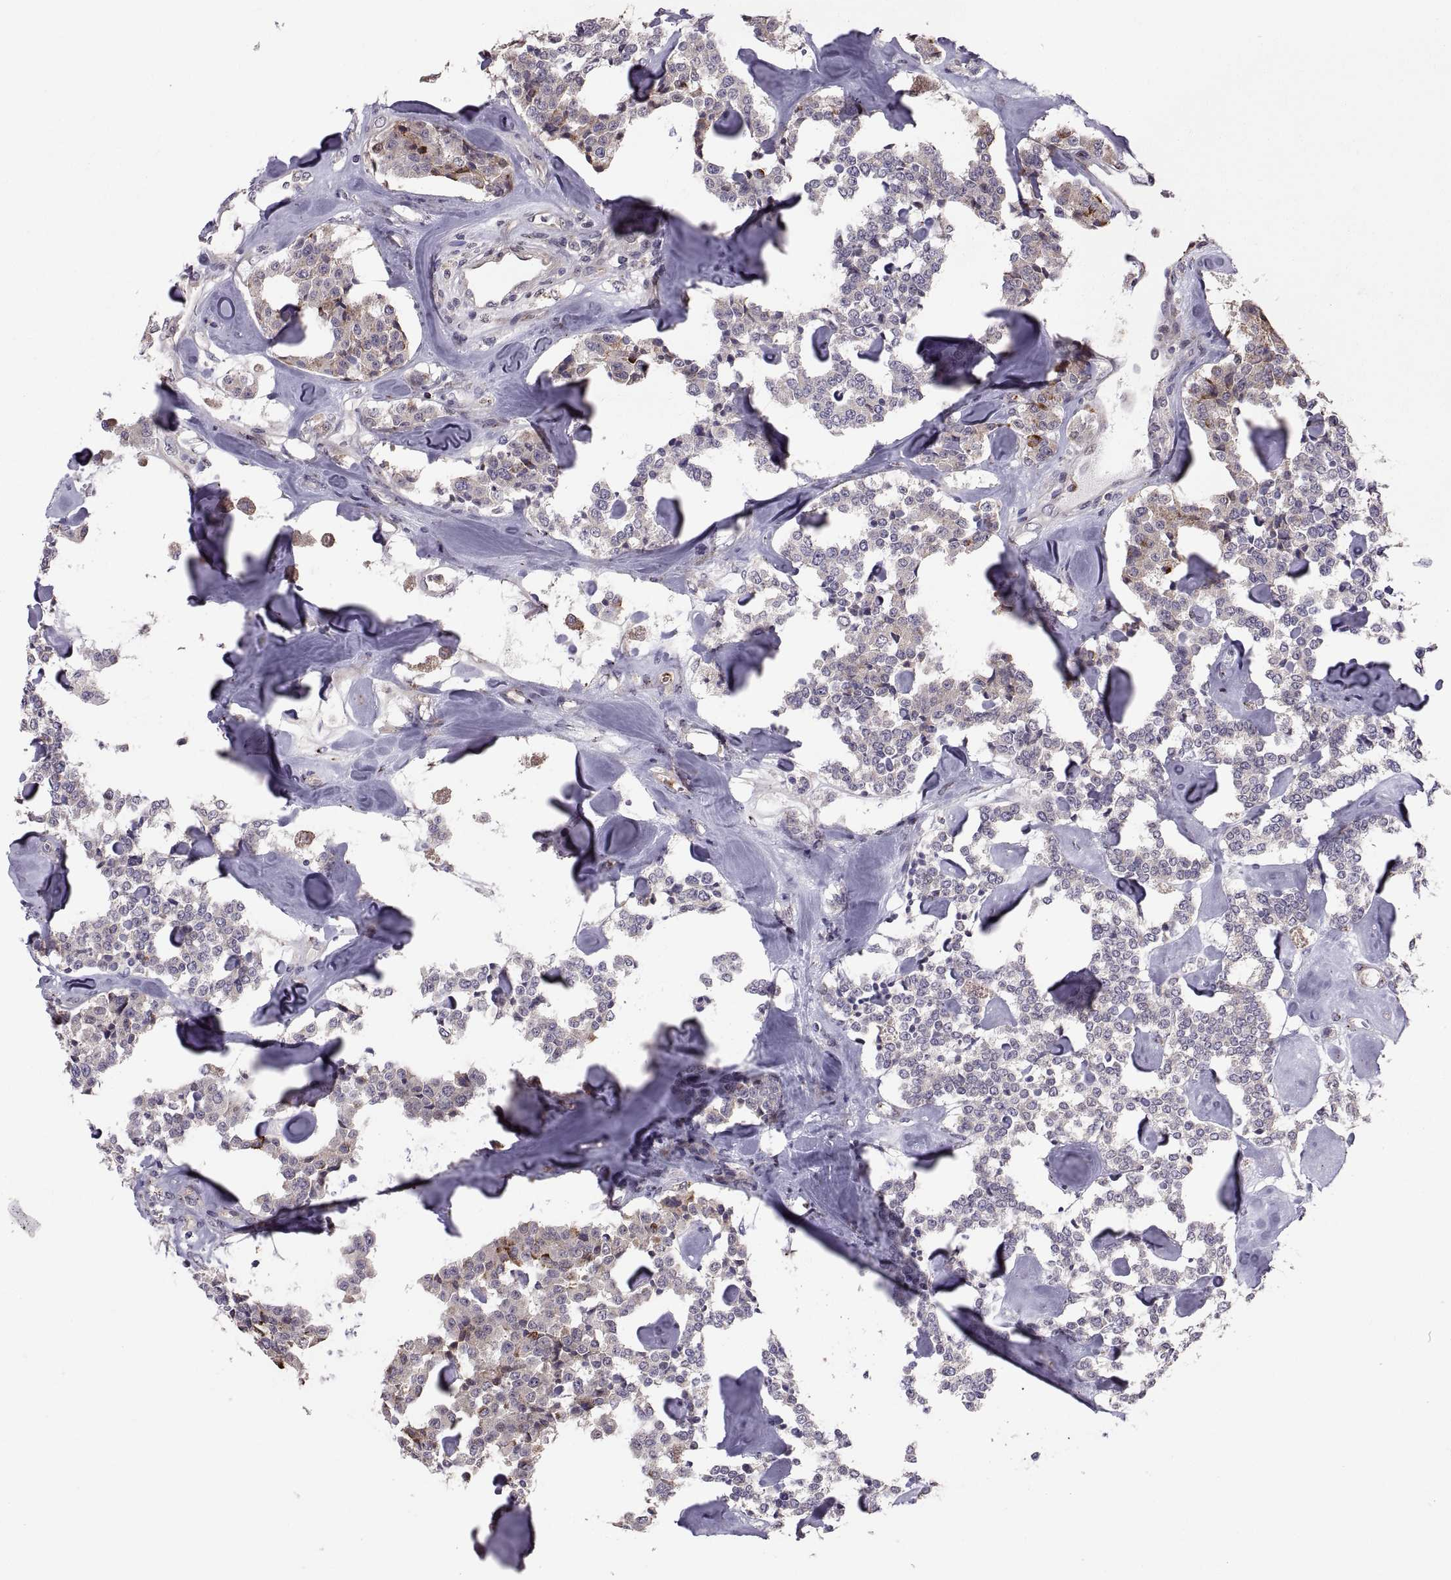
{"staining": {"intensity": "weak", "quantity": "<25%", "location": "cytoplasmic/membranous"}, "tissue": "carcinoid", "cell_type": "Tumor cells", "image_type": "cancer", "snomed": [{"axis": "morphology", "description": "Carcinoid, malignant, NOS"}, {"axis": "topography", "description": "Pancreas"}], "caption": "Immunohistochemistry (IHC) histopathology image of neoplastic tissue: human malignant carcinoid stained with DAB exhibits no significant protein staining in tumor cells.", "gene": "TESC", "patient": {"sex": "male", "age": 41}}